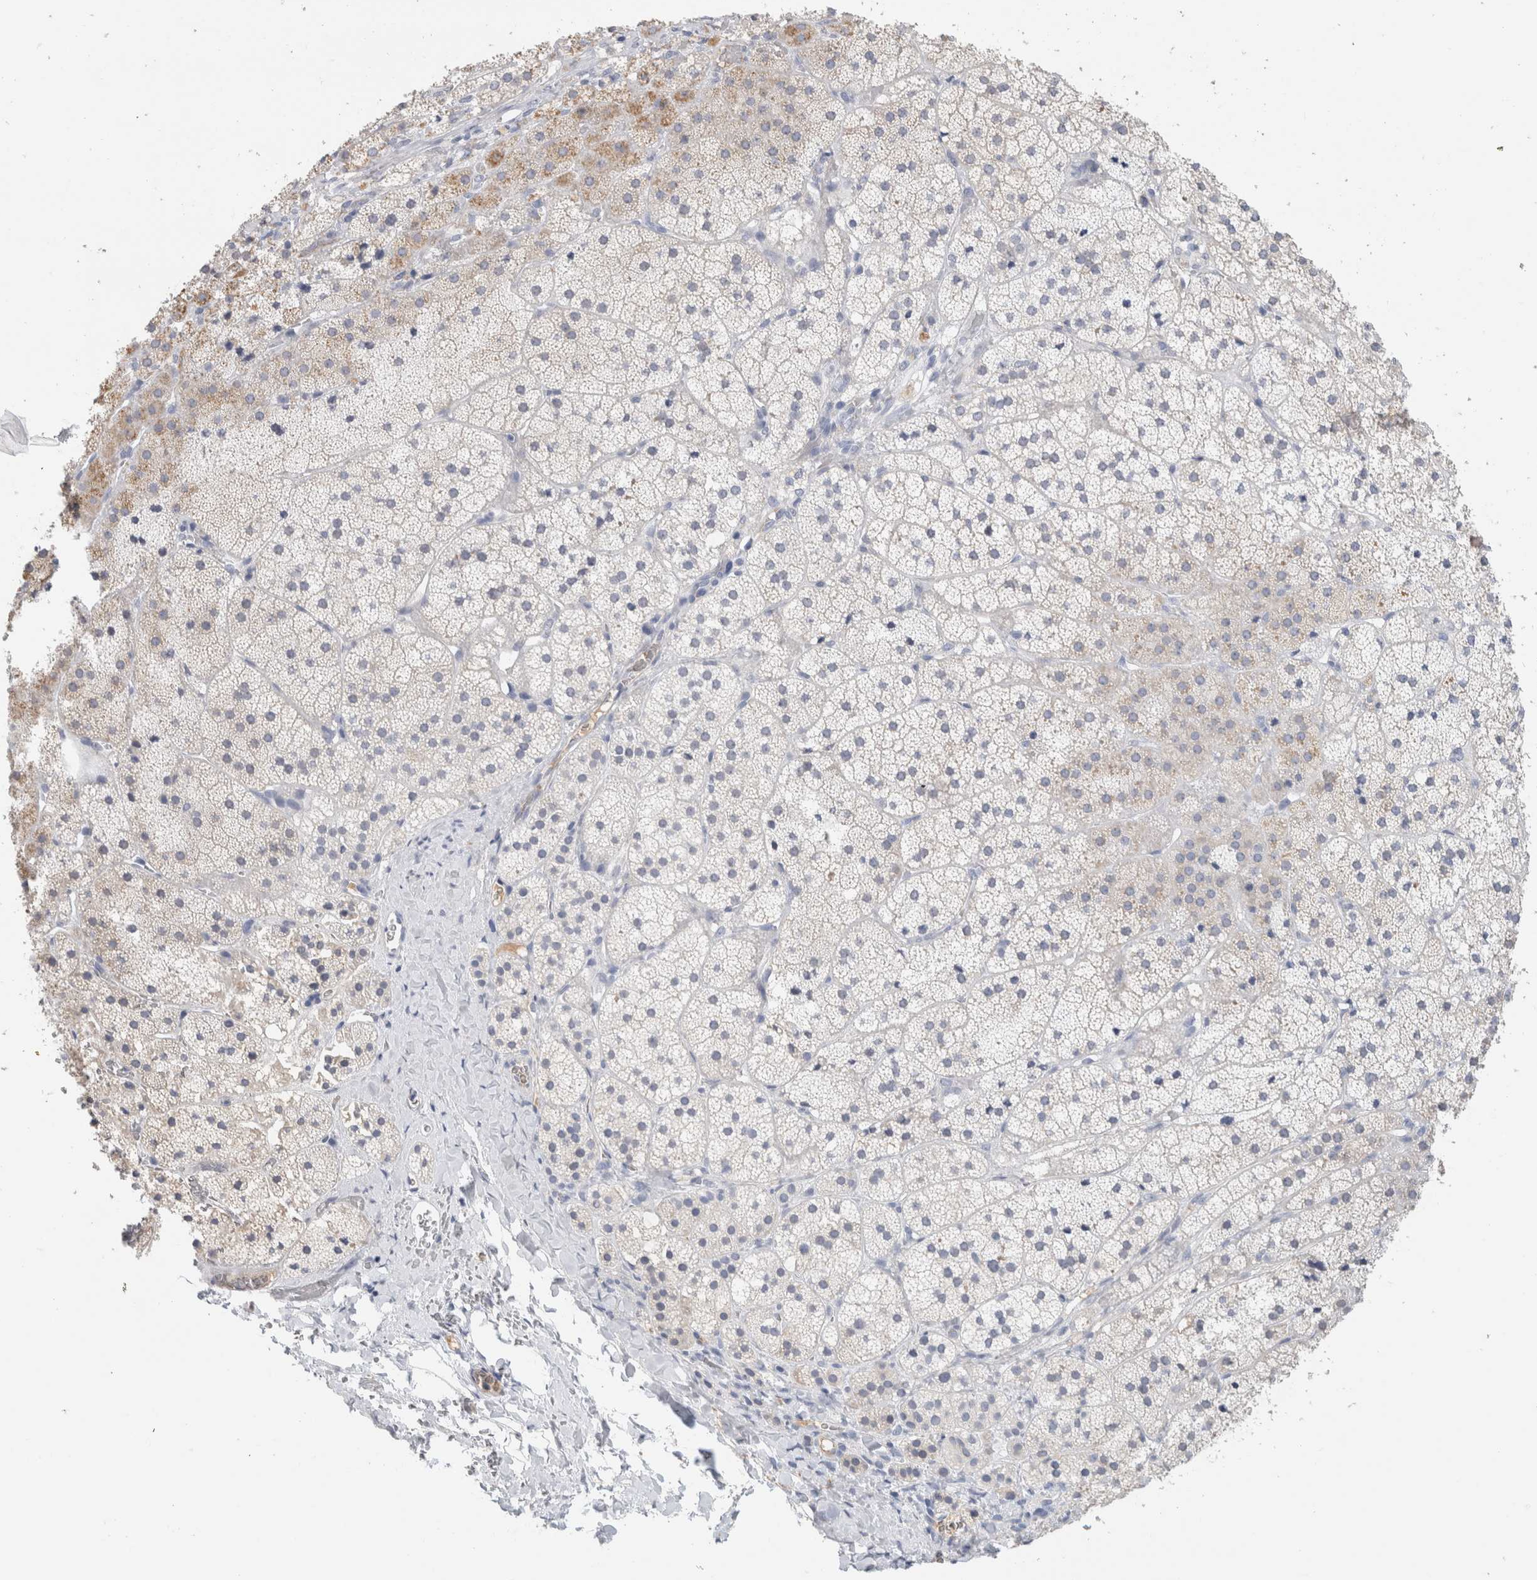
{"staining": {"intensity": "moderate", "quantity": "<25%", "location": "cytoplasmic/membranous"}, "tissue": "adrenal gland", "cell_type": "Glandular cells", "image_type": "normal", "snomed": [{"axis": "morphology", "description": "Normal tissue, NOS"}, {"axis": "topography", "description": "Adrenal gland"}], "caption": "The photomicrograph exhibits staining of benign adrenal gland, revealing moderate cytoplasmic/membranous protein positivity (brown color) within glandular cells. (DAB IHC with brightfield microscopy, high magnification).", "gene": "SCGB1A1", "patient": {"sex": "female", "age": 44}}